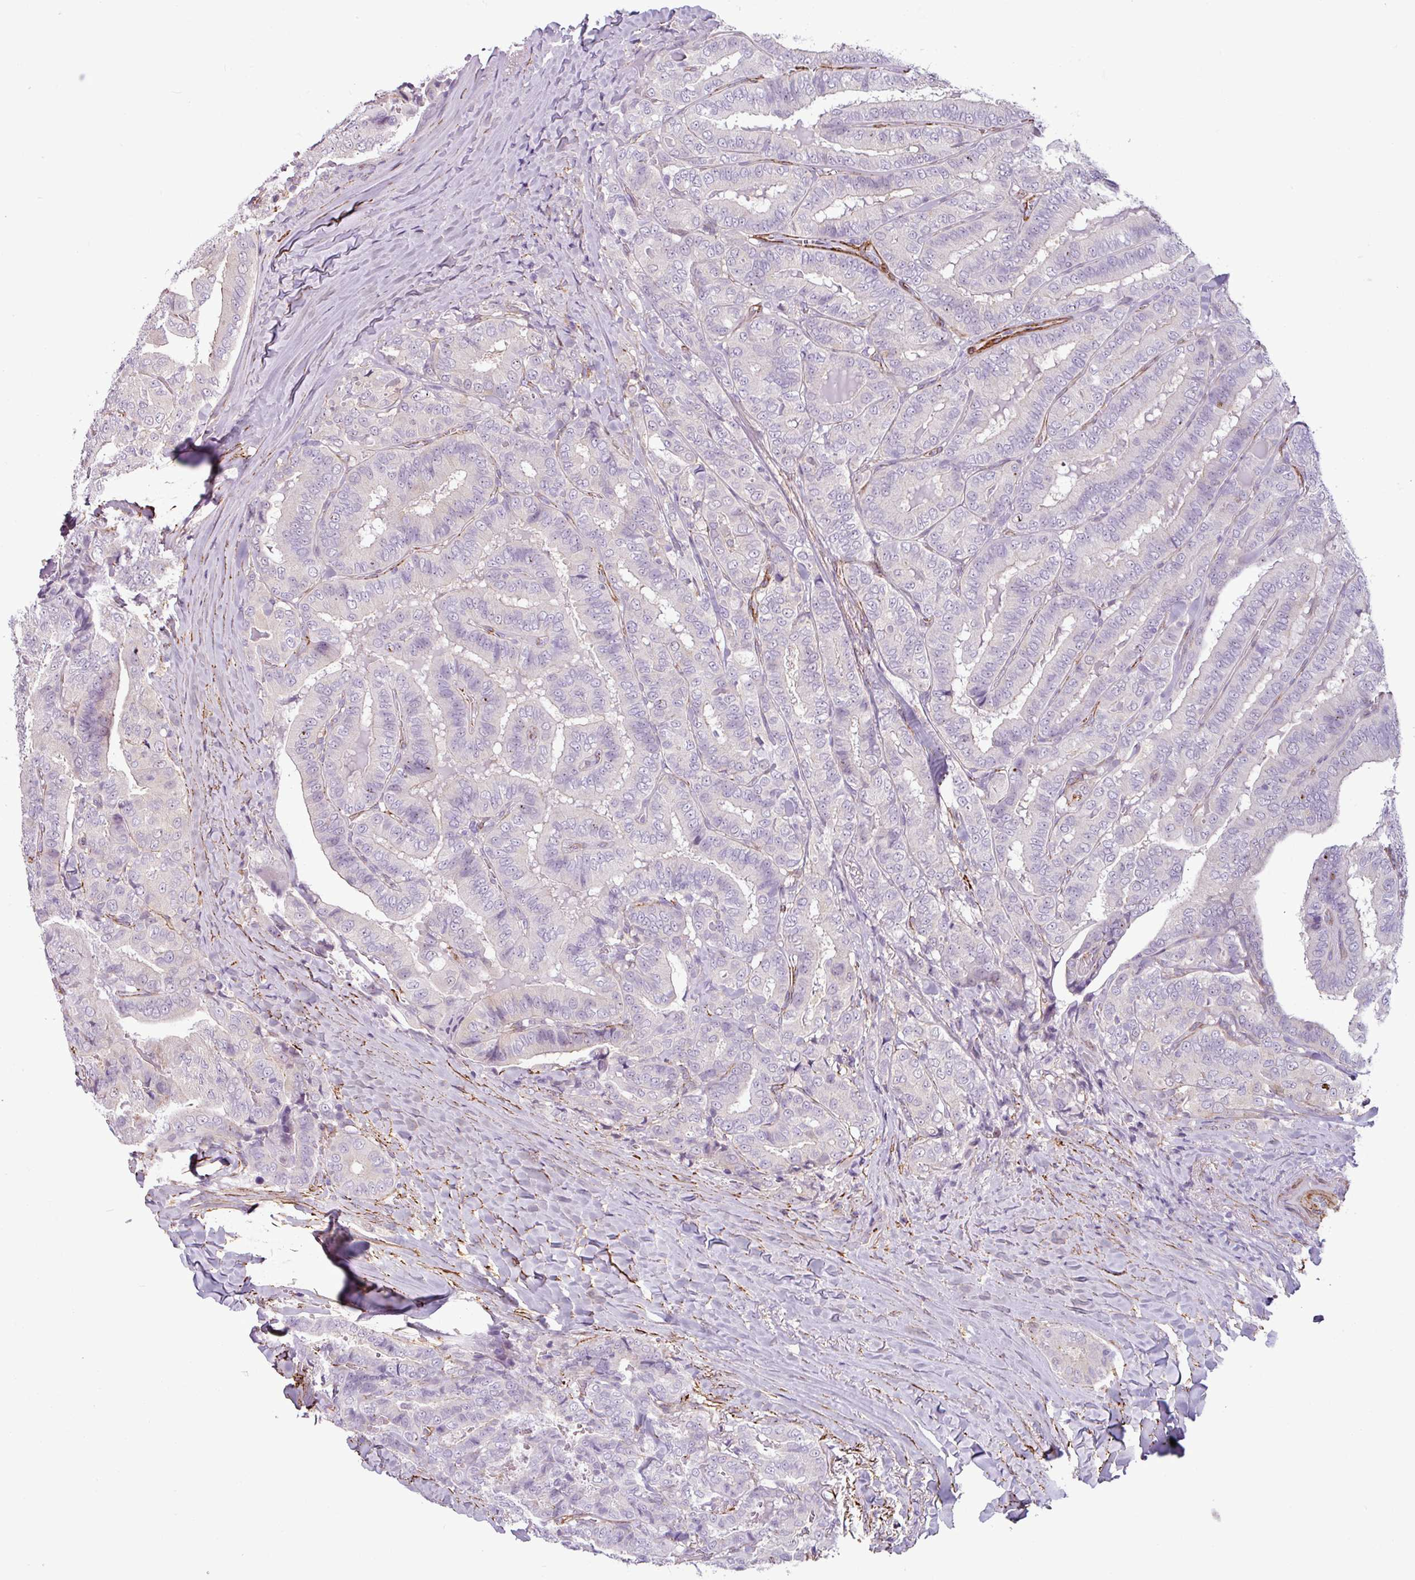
{"staining": {"intensity": "negative", "quantity": "none", "location": "none"}, "tissue": "thyroid cancer", "cell_type": "Tumor cells", "image_type": "cancer", "snomed": [{"axis": "morphology", "description": "Papillary adenocarcinoma, NOS"}, {"axis": "topography", "description": "Thyroid gland"}], "caption": "Human papillary adenocarcinoma (thyroid) stained for a protein using immunohistochemistry (IHC) shows no positivity in tumor cells.", "gene": "ATP10A", "patient": {"sex": "male", "age": 61}}